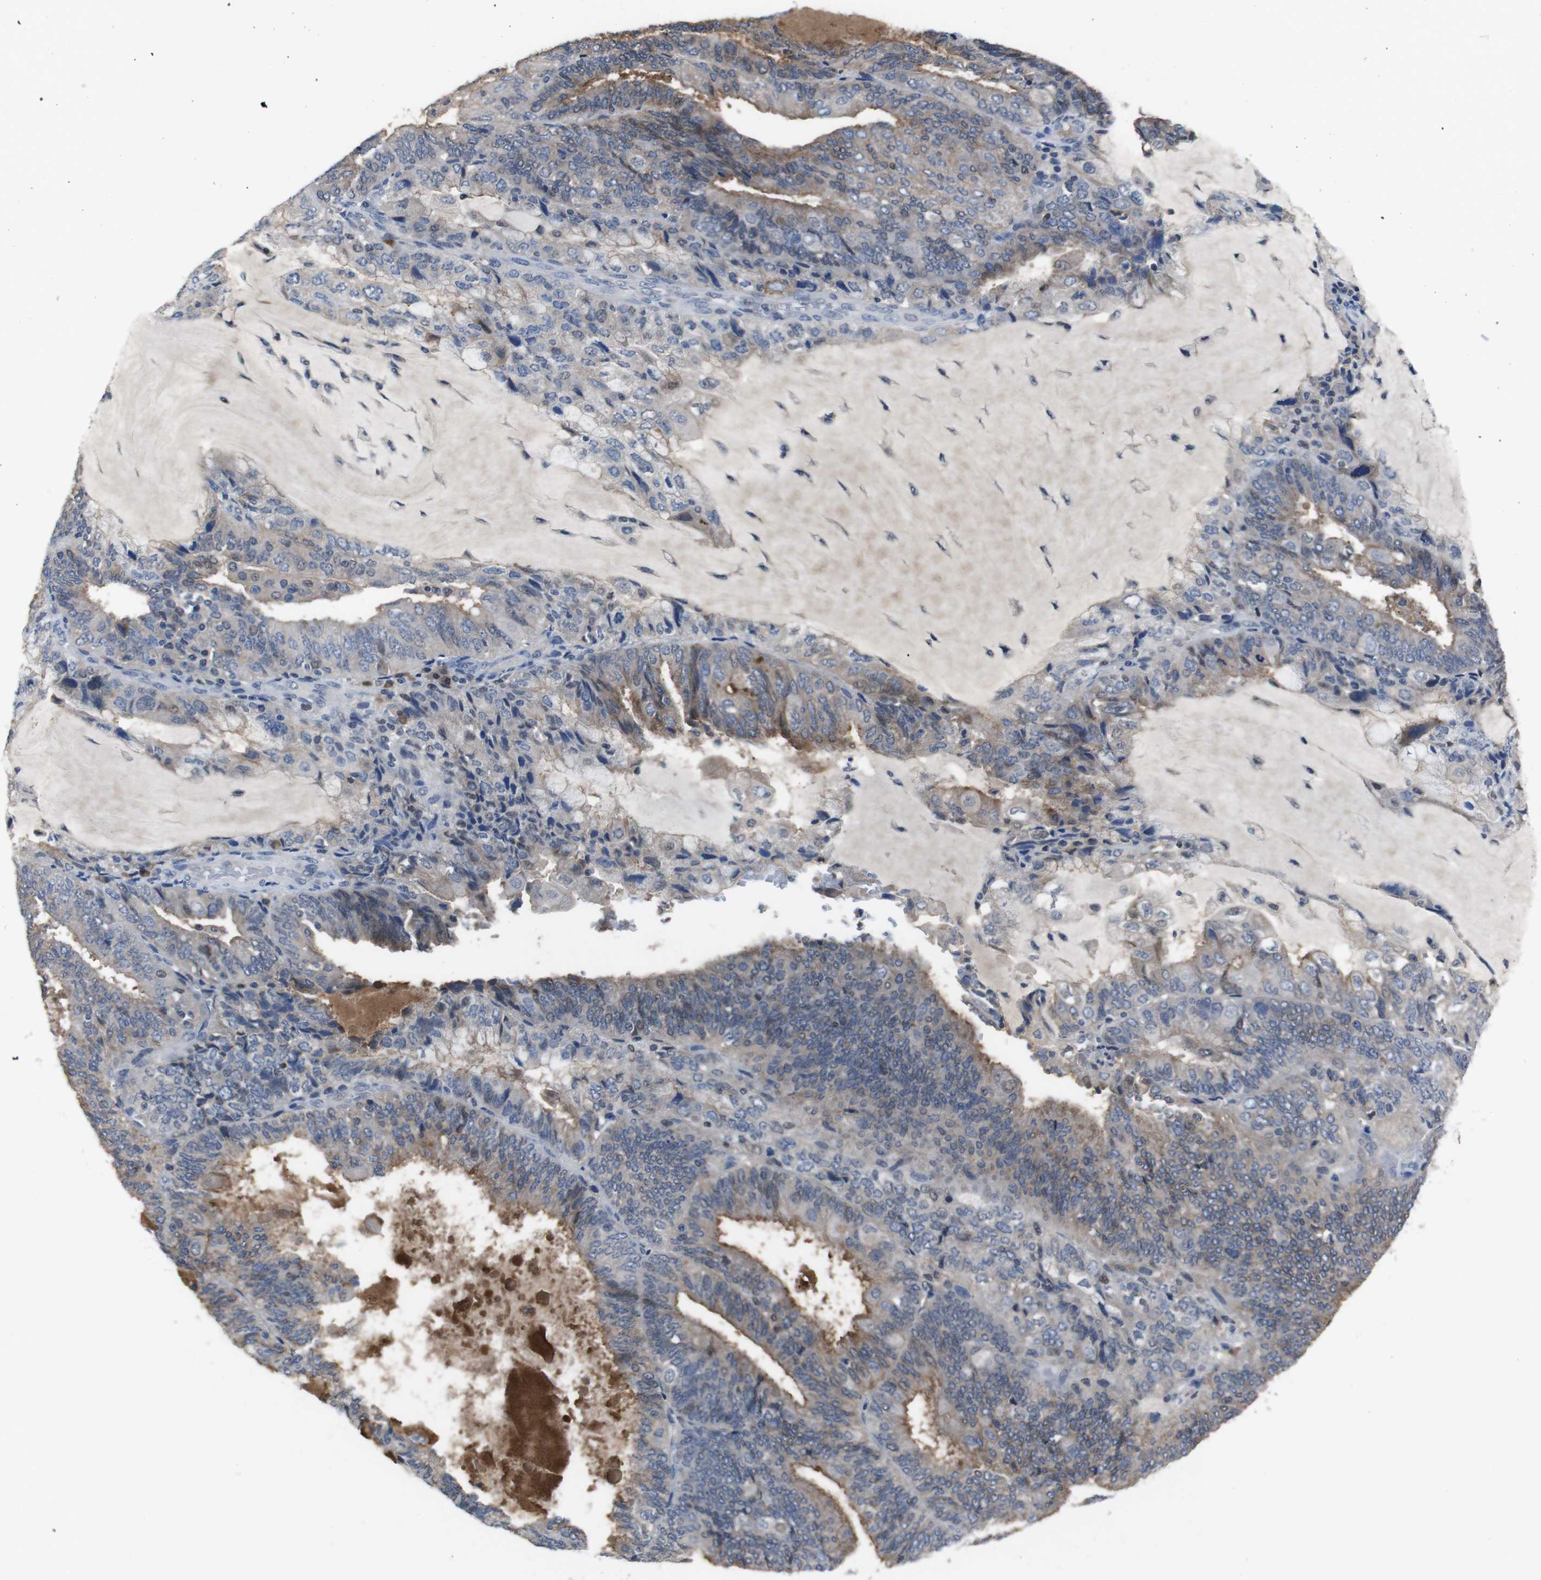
{"staining": {"intensity": "moderate", "quantity": "25%-75%", "location": "cytoplasmic/membranous"}, "tissue": "endometrial cancer", "cell_type": "Tumor cells", "image_type": "cancer", "snomed": [{"axis": "morphology", "description": "Adenocarcinoma, NOS"}, {"axis": "topography", "description": "Endometrium"}], "caption": "Human endometrial cancer (adenocarcinoma) stained for a protein (brown) reveals moderate cytoplasmic/membranous positive expression in approximately 25%-75% of tumor cells.", "gene": "SEMA4B", "patient": {"sex": "female", "age": 81}}